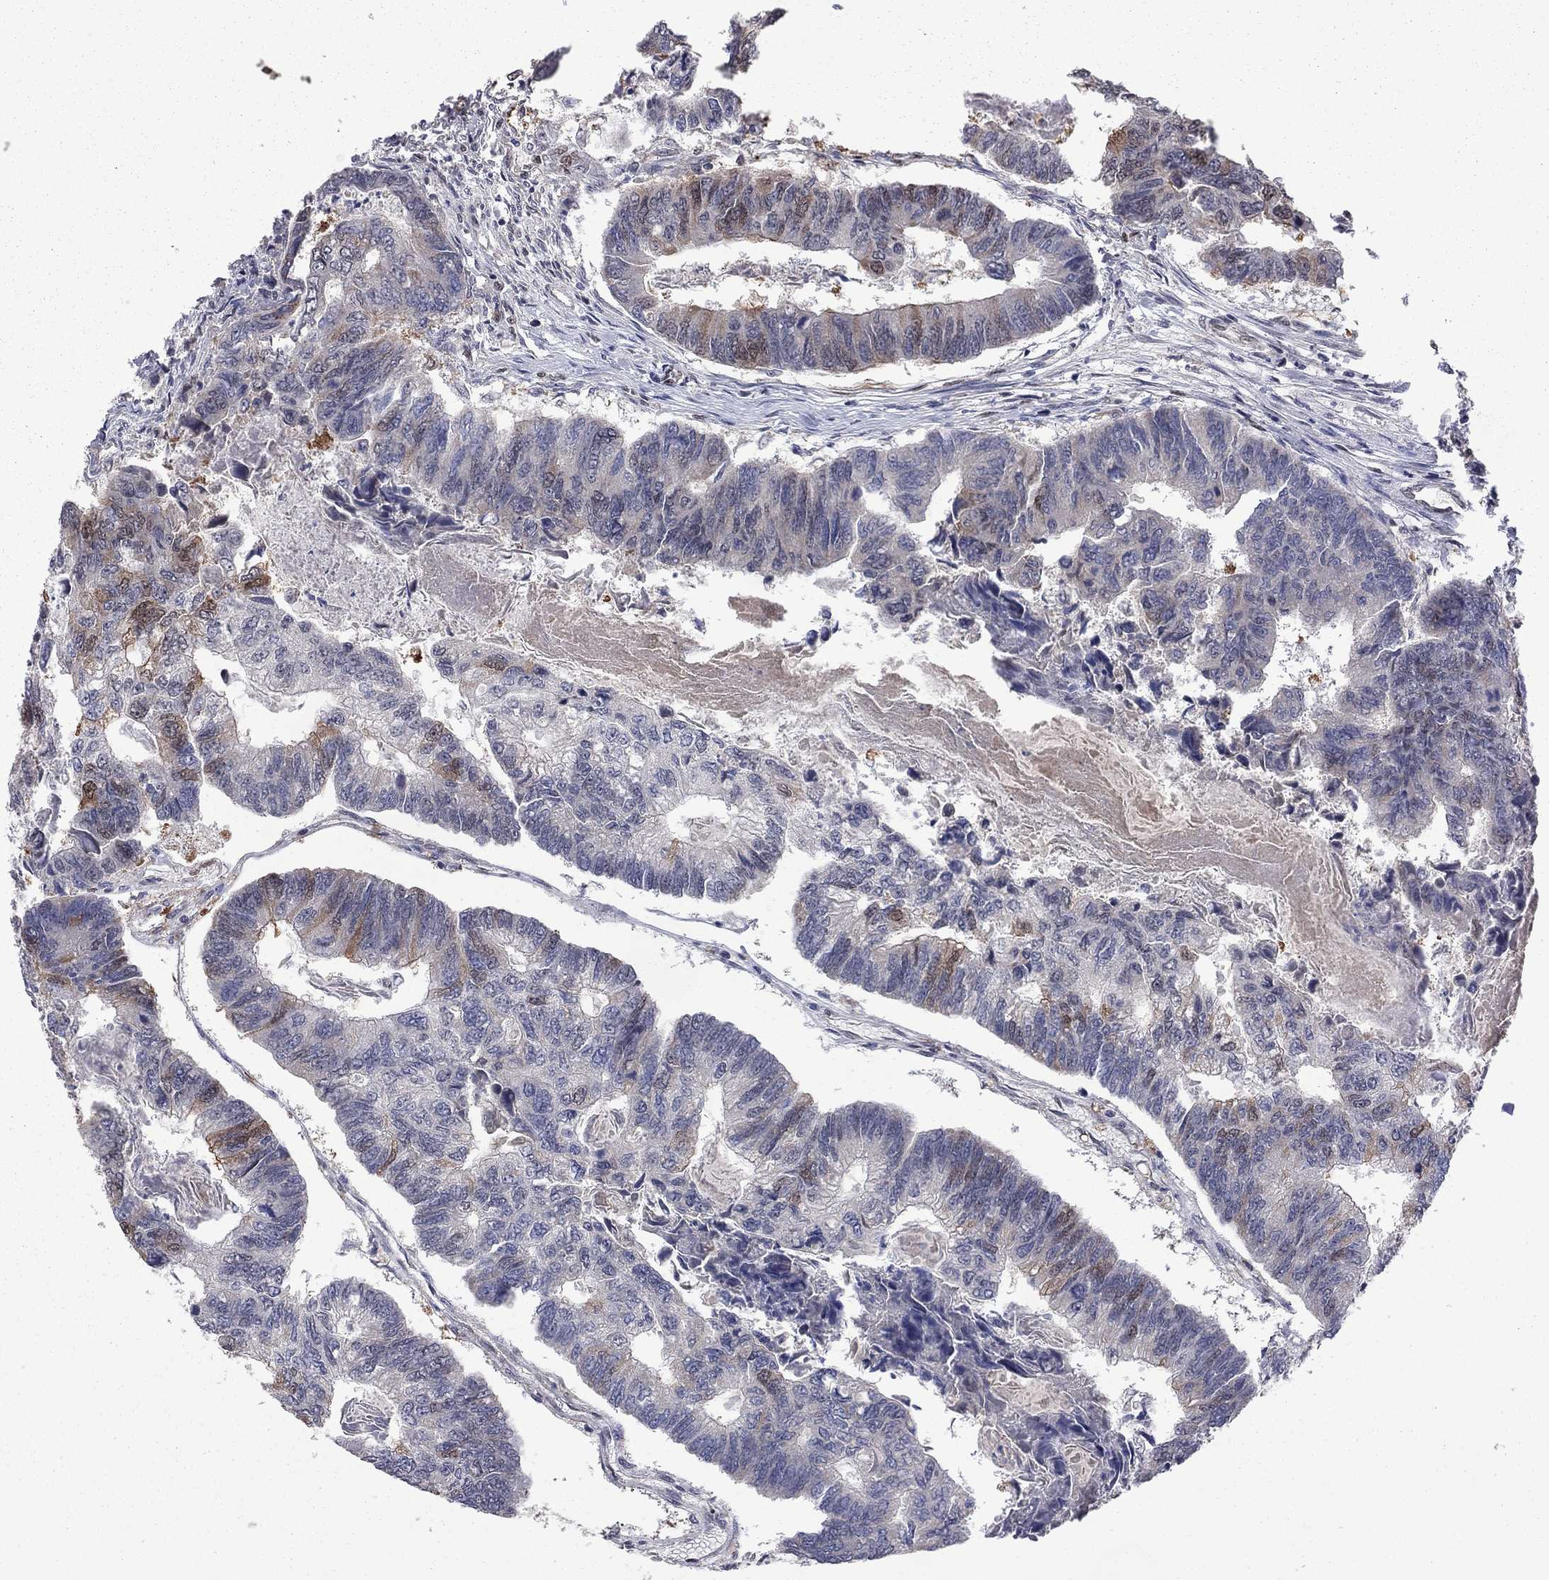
{"staining": {"intensity": "strong", "quantity": "<25%", "location": "cytoplasmic/membranous"}, "tissue": "colorectal cancer", "cell_type": "Tumor cells", "image_type": "cancer", "snomed": [{"axis": "morphology", "description": "Adenocarcinoma, NOS"}, {"axis": "topography", "description": "Colon"}], "caption": "Strong cytoplasmic/membranous protein expression is identified in about <25% of tumor cells in colorectal cancer (adenocarcinoma).", "gene": "GPAA1", "patient": {"sex": "female", "age": 65}}